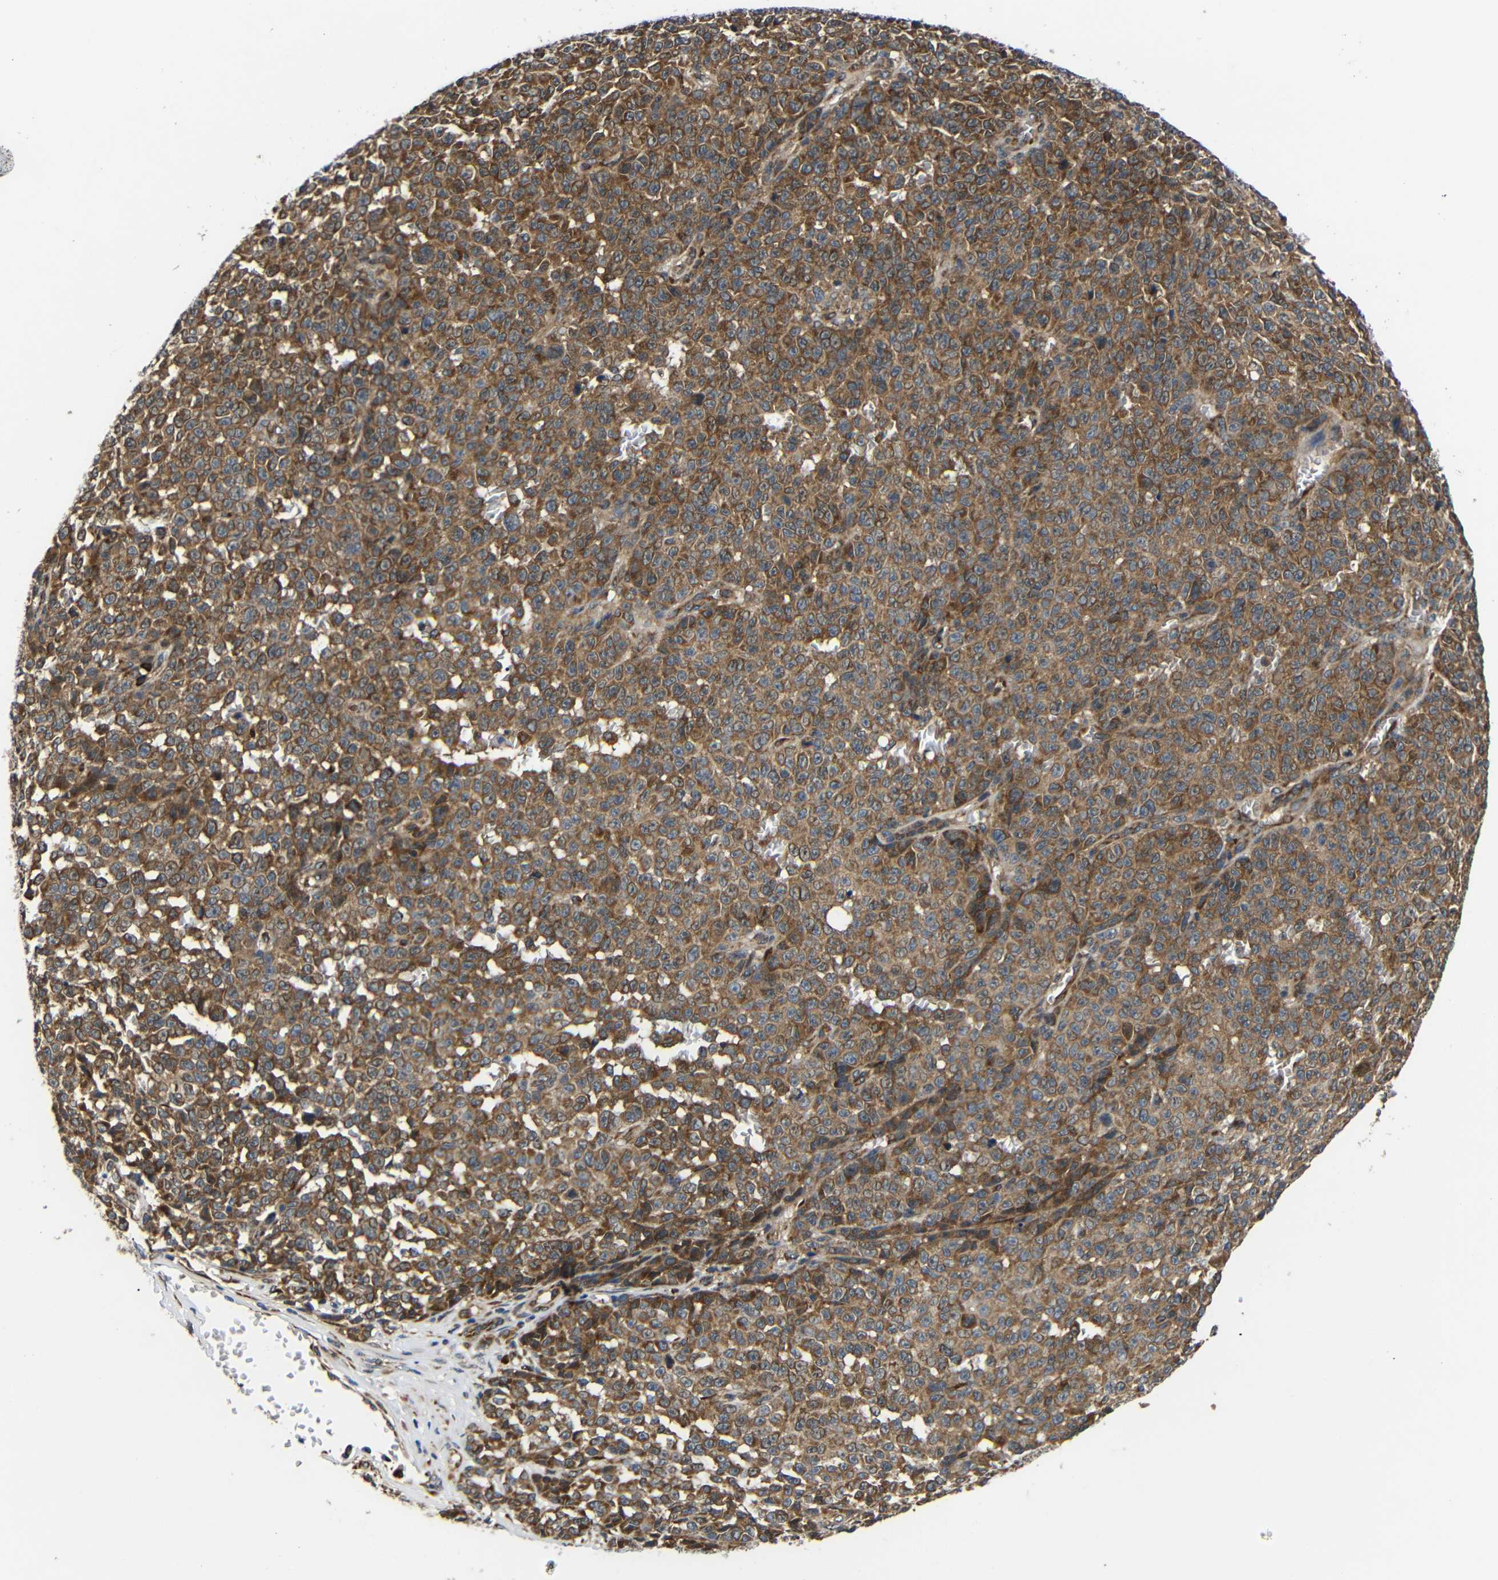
{"staining": {"intensity": "moderate", "quantity": ">75%", "location": "cytoplasmic/membranous"}, "tissue": "melanoma", "cell_type": "Tumor cells", "image_type": "cancer", "snomed": [{"axis": "morphology", "description": "Malignant melanoma, NOS"}, {"axis": "topography", "description": "Skin"}], "caption": "Malignant melanoma stained with a protein marker exhibits moderate staining in tumor cells.", "gene": "KANK4", "patient": {"sex": "female", "age": 82}}